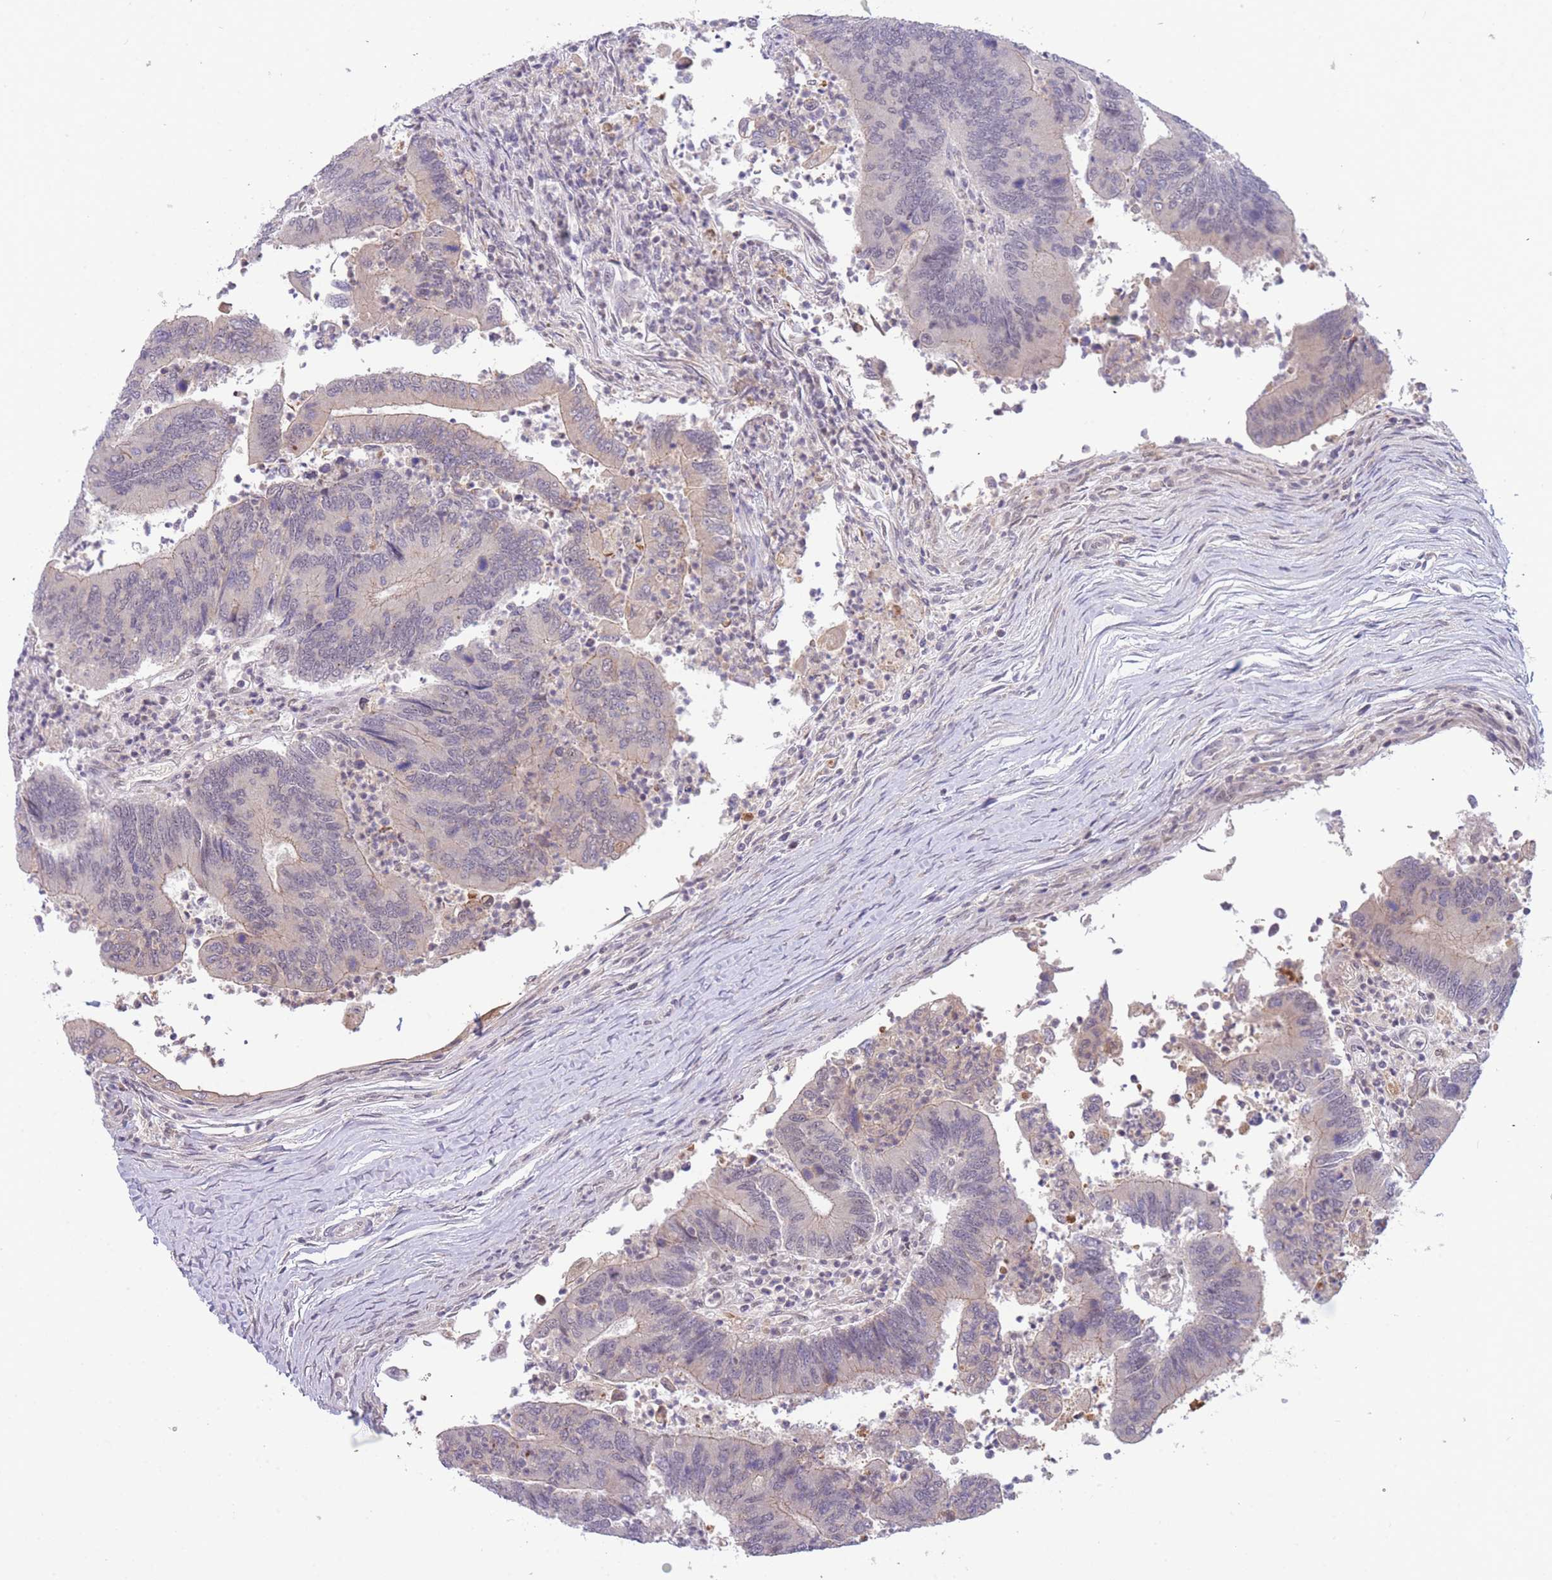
{"staining": {"intensity": "negative", "quantity": "none", "location": "none"}, "tissue": "colorectal cancer", "cell_type": "Tumor cells", "image_type": "cancer", "snomed": [{"axis": "morphology", "description": "Adenocarcinoma, NOS"}, {"axis": "topography", "description": "Colon"}], "caption": "Colorectal adenocarcinoma was stained to show a protein in brown. There is no significant expression in tumor cells.", "gene": "GOLGA6L25", "patient": {"sex": "female", "age": 67}}